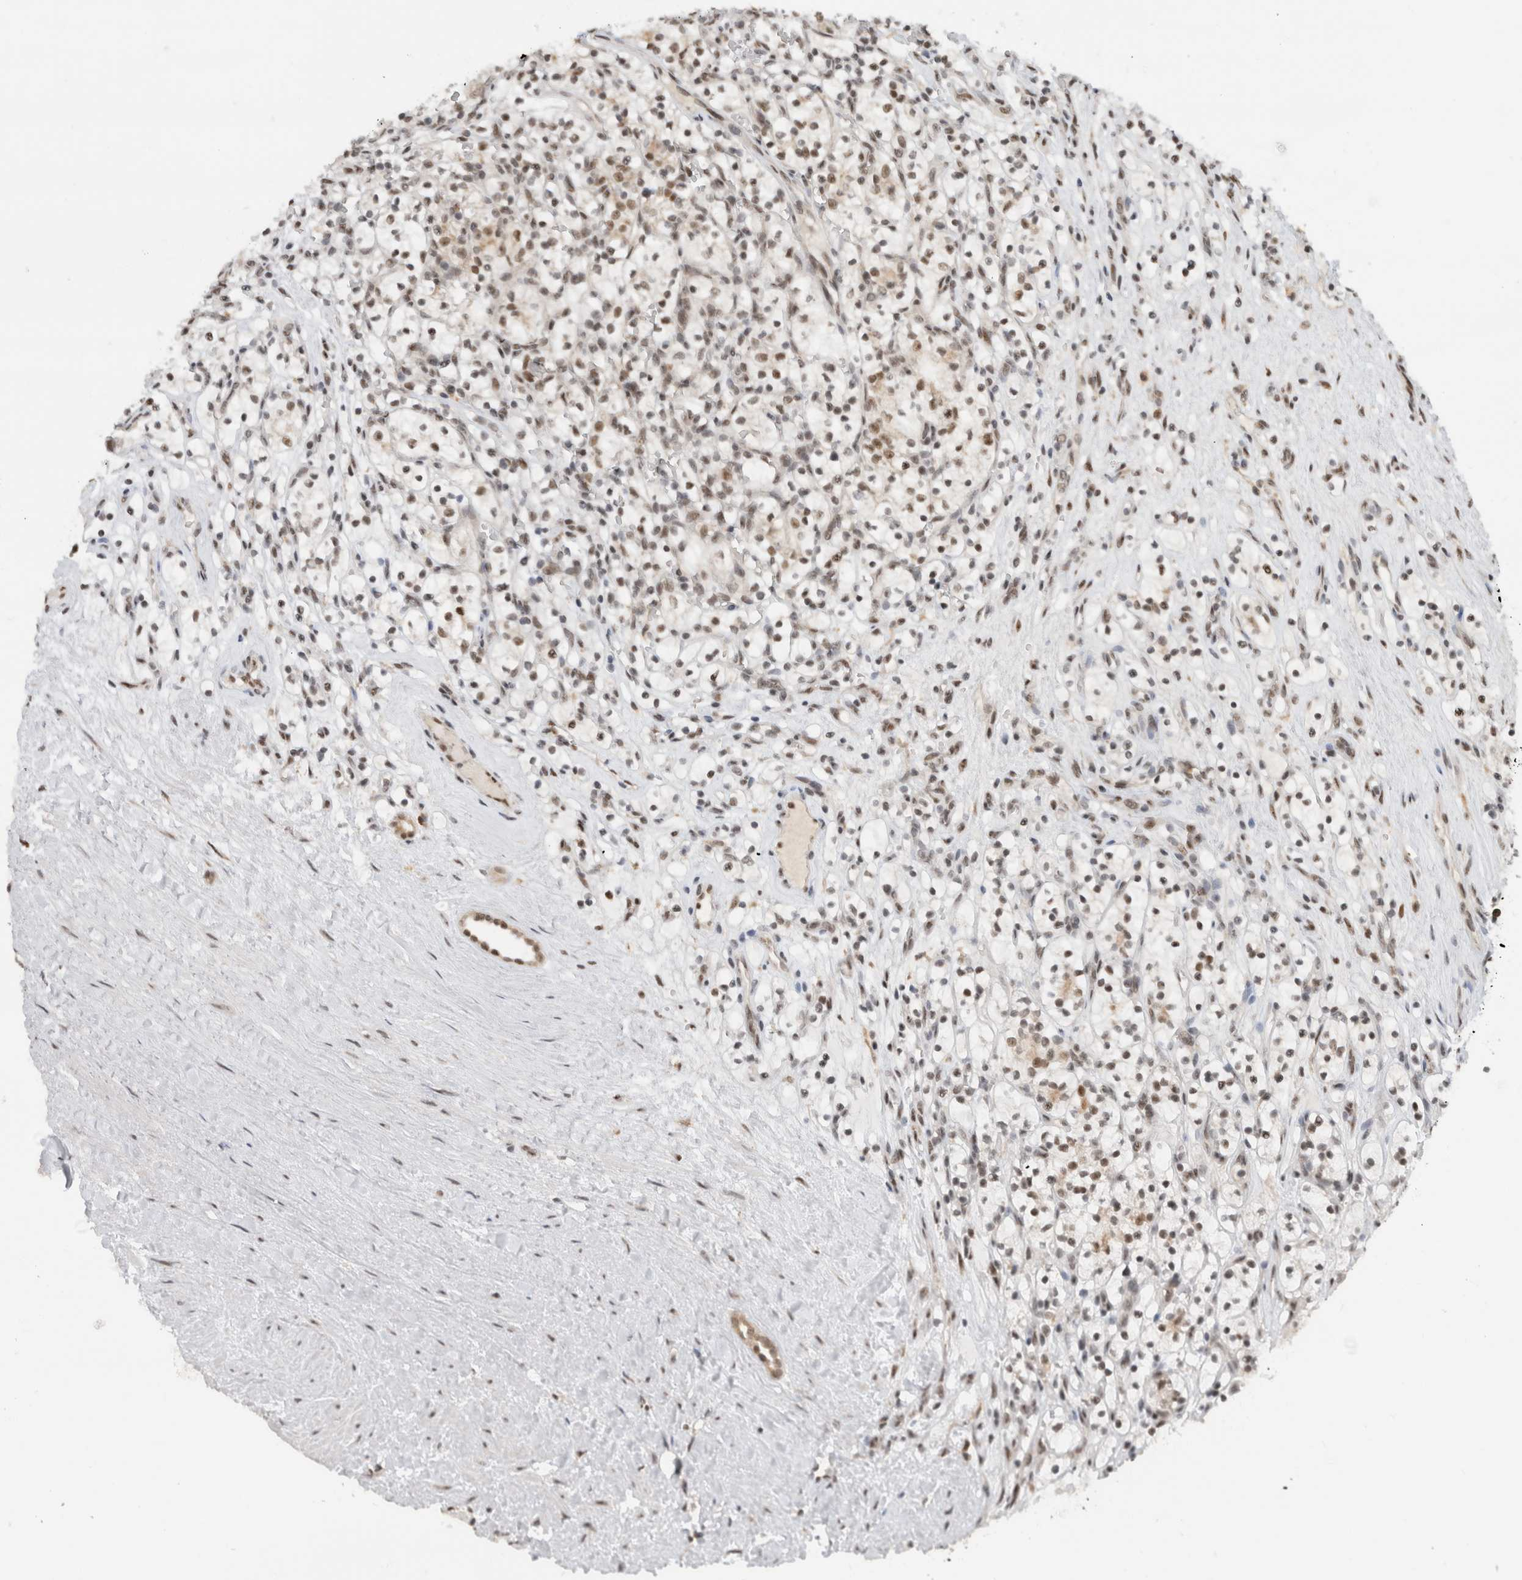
{"staining": {"intensity": "weak", "quantity": "25%-75%", "location": "nuclear"}, "tissue": "renal cancer", "cell_type": "Tumor cells", "image_type": "cancer", "snomed": [{"axis": "morphology", "description": "Adenocarcinoma, NOS"}, {"axis": "topography", "description": "Kidney"}], "caption": "IHC of human renal cancer shows low levels of weak nuclear staining in about 25%-75% of tumor cells.", "gene": "NCAPG2", "patient": {"sex": "female", "age": 57}}